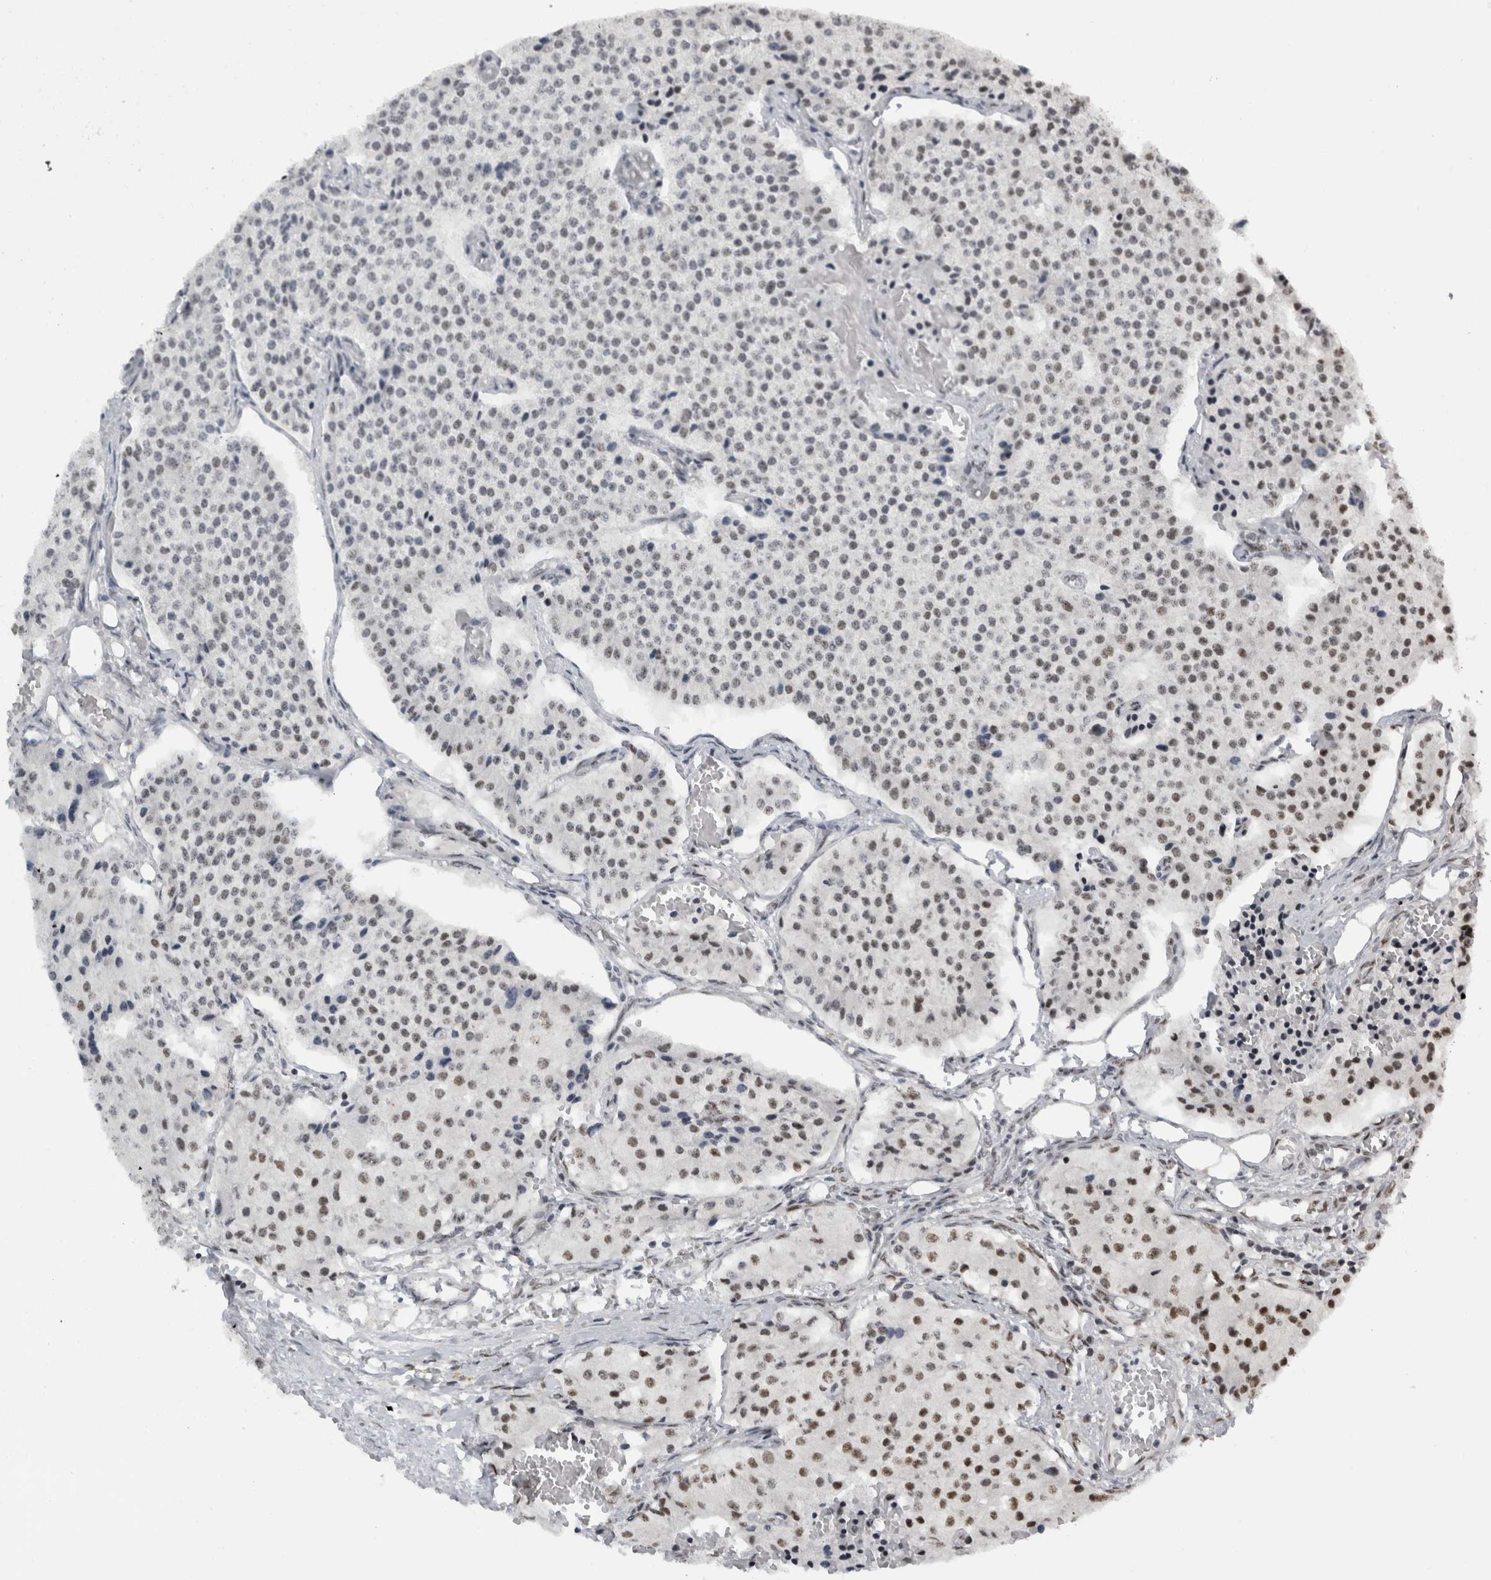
{"staining": {"intensity": "moderate", "quantity": "<25%", "location": "nuclear"}, "tissue": "carcinoid", "cell_type": "Tumor cells", "image_type": "cancer", "snomed": [{"axis": "morphology", "description": "Carcinoid, malignant, NOS"}, {"axis": "topography", "description": "Colon"}], "caption": "Carcinoid was stained to show a protein in brown. There is low levels of moderate nuclear positivity in approximately <25% of tumor cells. The staining was performed using DAB (3,3'-diaminobenzidine) to visualize the protein expression in brown, while the nuclei were stained in blue with hematoxylin (Magnification: 20x).", "gene": "ZSCAN2", "patient": {"sex": "female", "age": 52}}